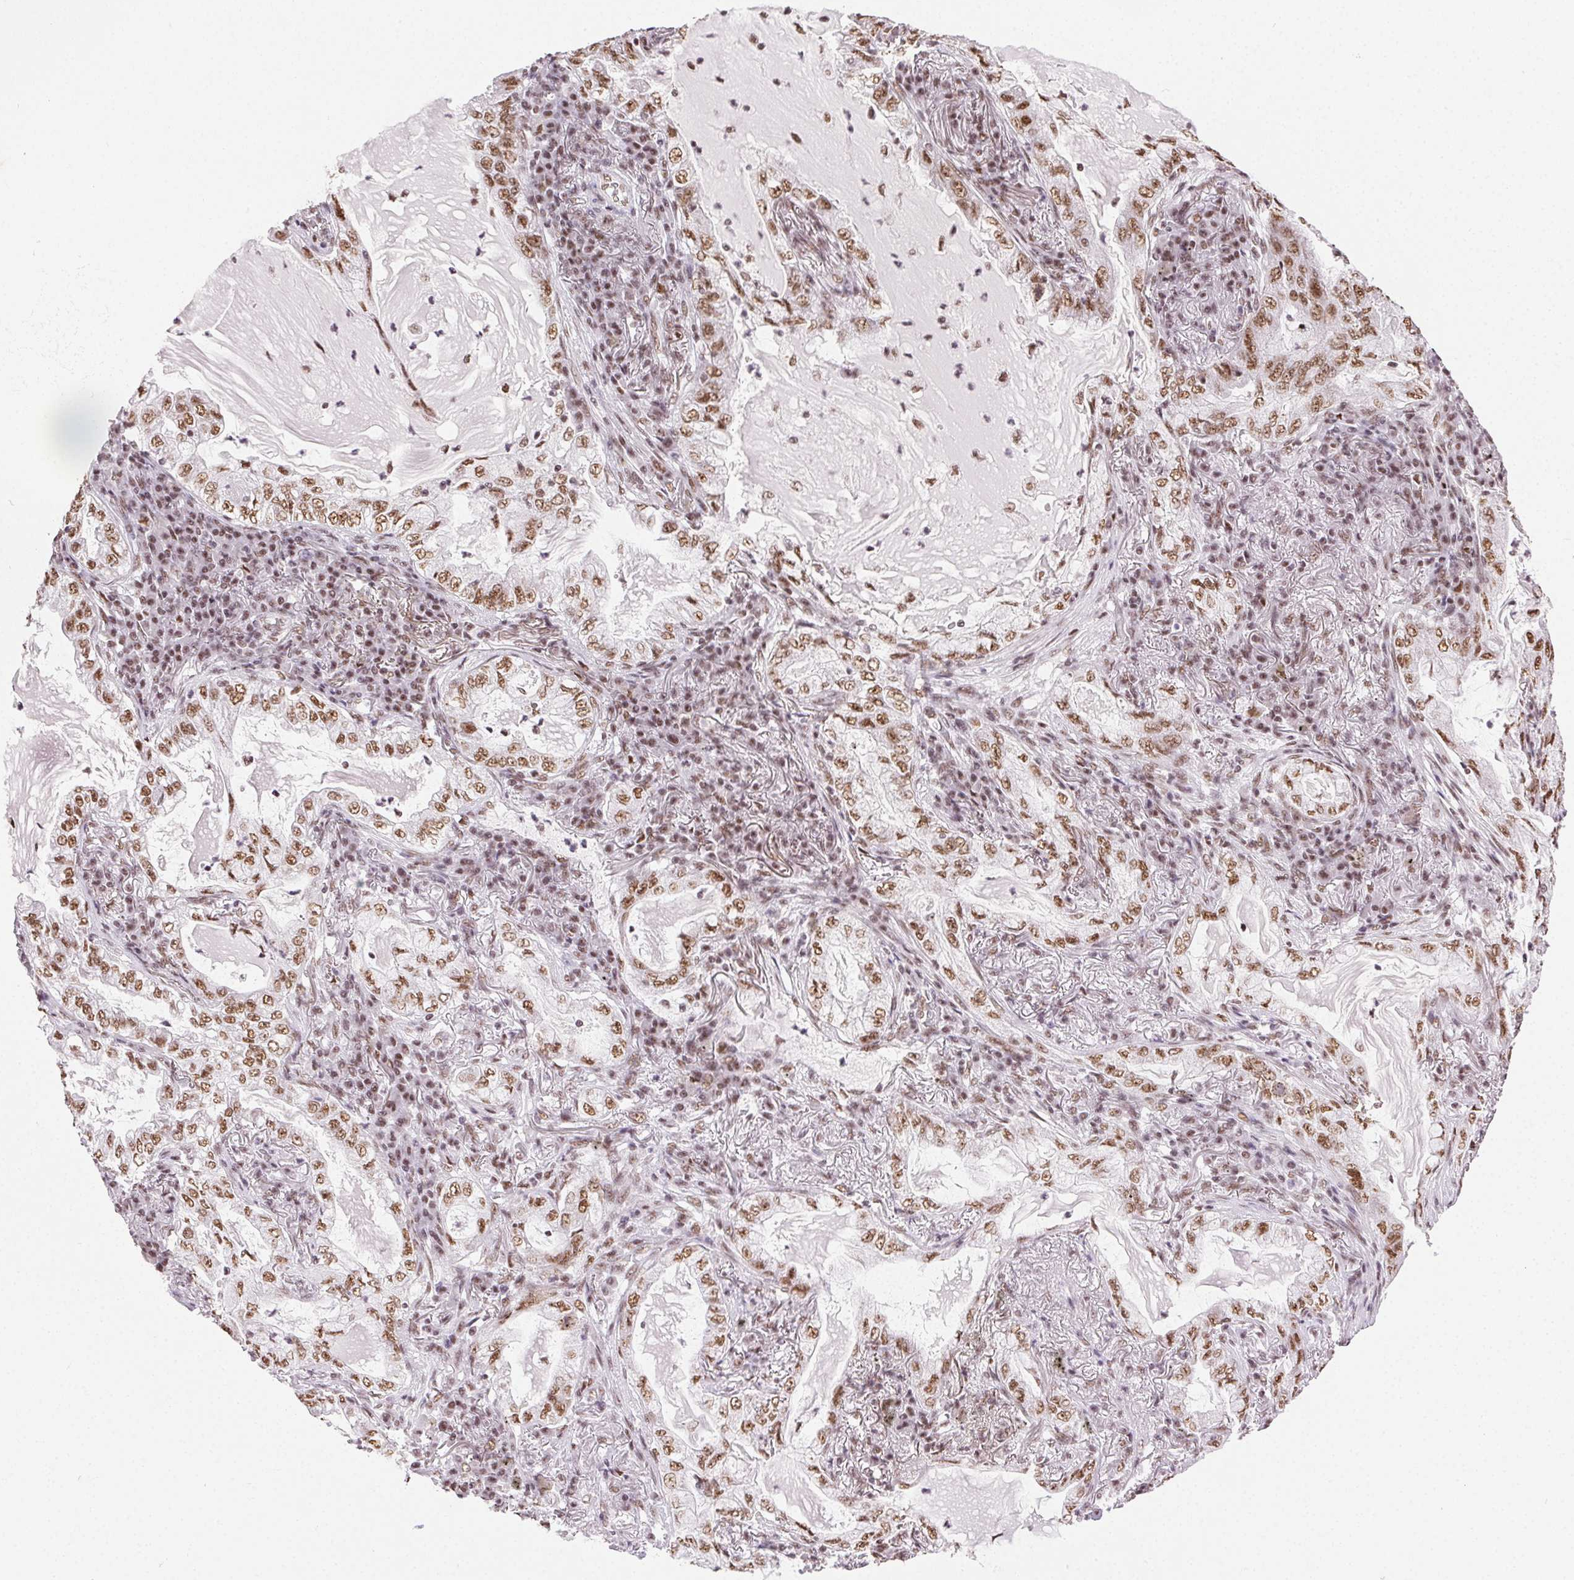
{"staining": {"intensity": "moderate", "quantity": ">75%", "location": "nuclear"}, "tissue": "lung cancer", "cell_type": "Tumor cells", "image_type": "cancer", "snomed": [{"axis": "morphology", "description": "Adenocarcinoma, NOS"}, {"axis": "topography", "description": "Lung"}], "caption": "Immunohistochemistry (IHC) of human lung adenocarcinoma exhibits medium levels of moderate nuclear expression in approximately >75% of tumor cells.", "gene": "TRA2B", "patient": {"sex": "female", "age": 73}}